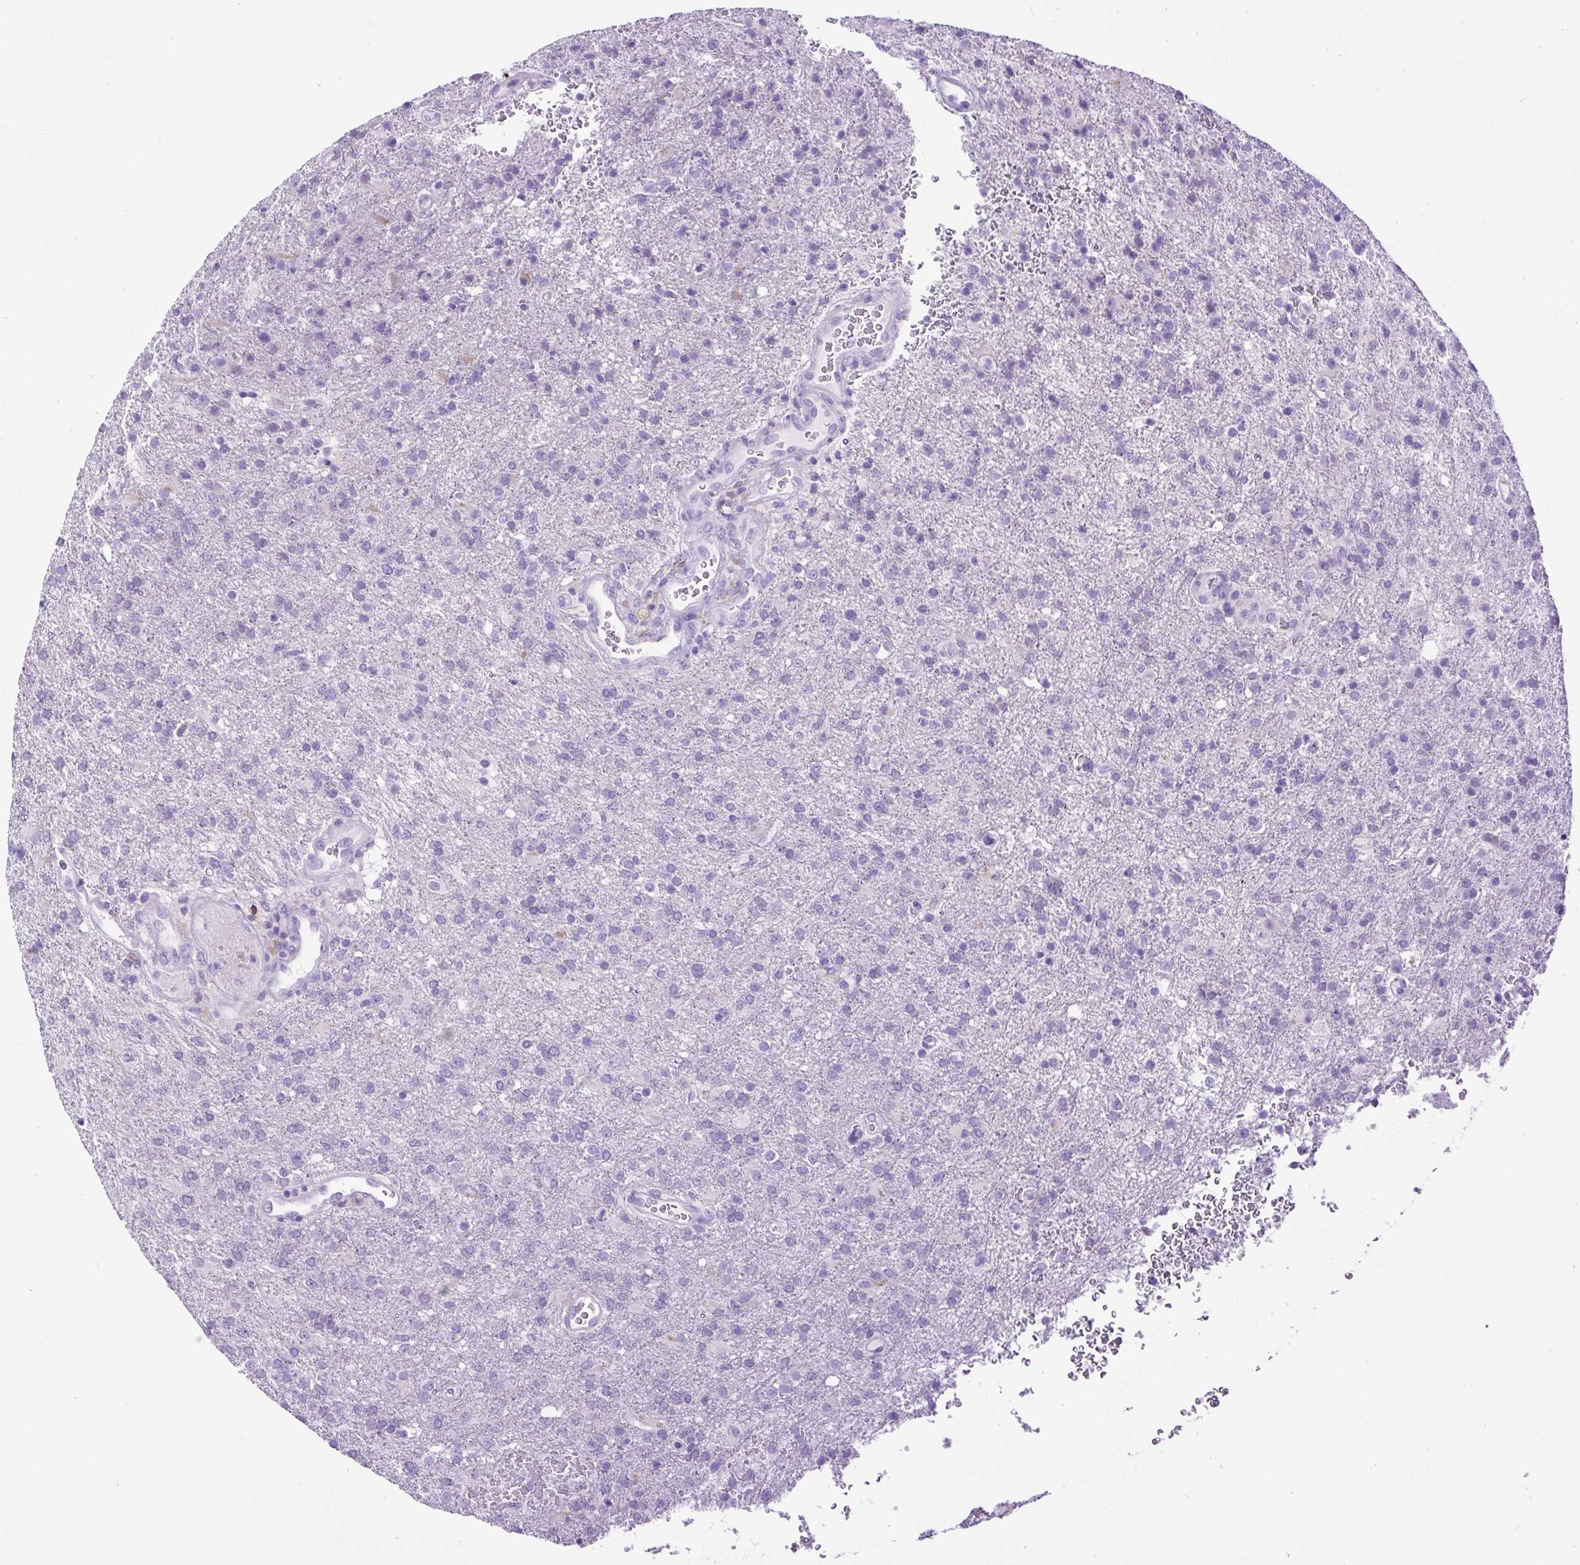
{"staining": {"intensity": "negative", "quantity": "none", "location": "none"}, "tissue": "glioma", "cell_type": "Tumor cells", "image_type": "cancer", "snomed": [{"axis": "morphology", "description": "Glioma, malignant, High grade"}, {"axis": "topography", "description": "Brain"}], "caption": "IHC micrograph of human glioma stained for a protein (brown), which demonstrates no expression in tumor cells. (Immunohistochemistry (ihc), brightfield microscopy, high magnification).", "gene": "PDIA2", "patient": {"sex": "female", "age": 74}}